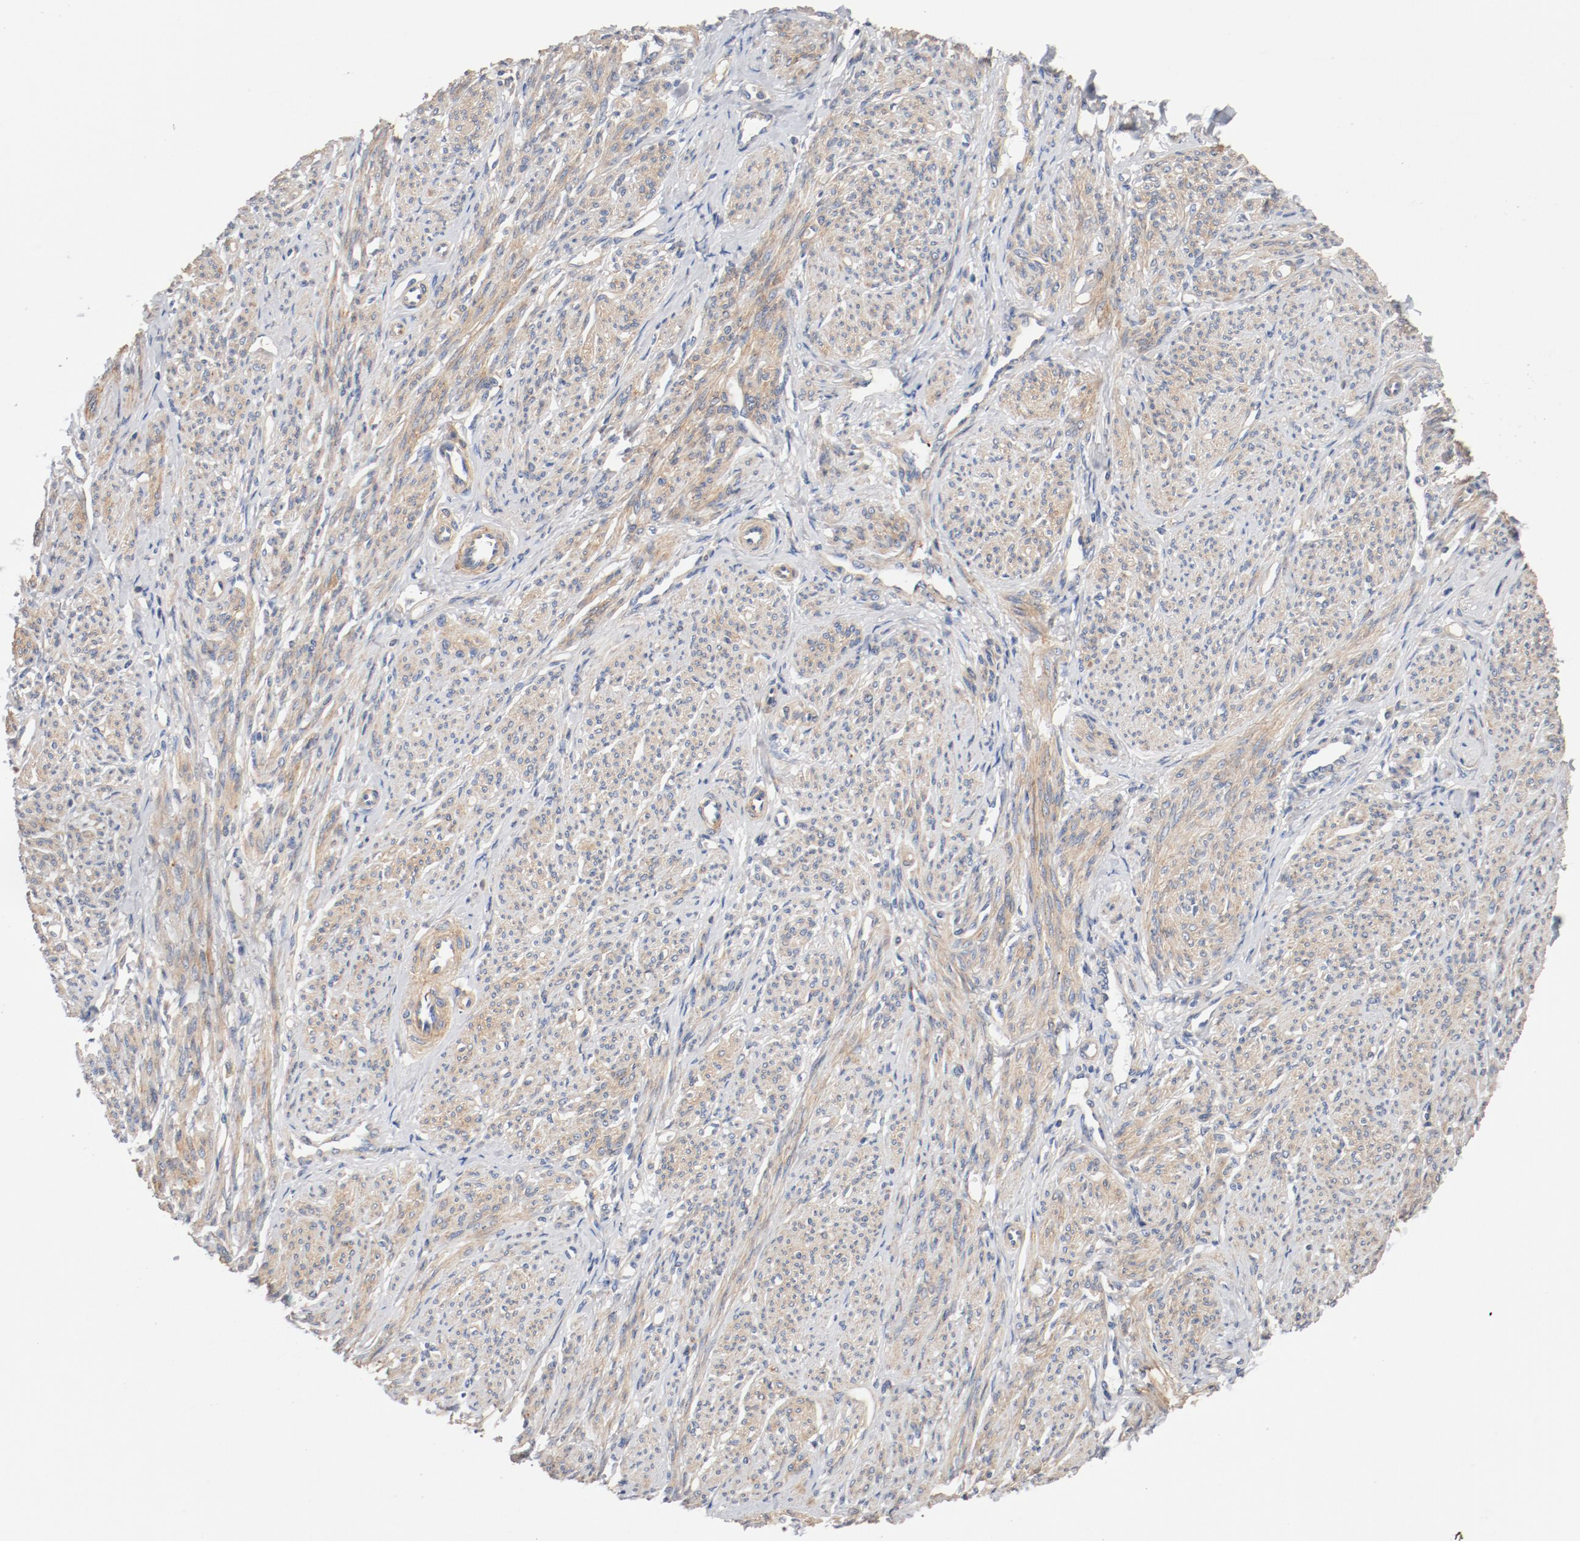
{"staining": {"intensity": "moderate", "quantity": ">75%", "location": "cytoplasmic/membranous"}, "tissue": "smooth muscle", "cell_type": "Smooth muscle cells", "image_type": "normal", "snomed": [{"axis": "morphology", "description": "Normal tissue, NOS"}, {"axis": "topography", "description": "Smooth muscle"}], "caption": "An image of human smooth muscle stained for a protein displays moderate cytoplasmic/membranous brown staining in smooth muscle cells. Ihc stains the protein in brown and the nuclei are stained blue.", "gene": "ILK", "patient": {"sex": "female", "age": 65}}